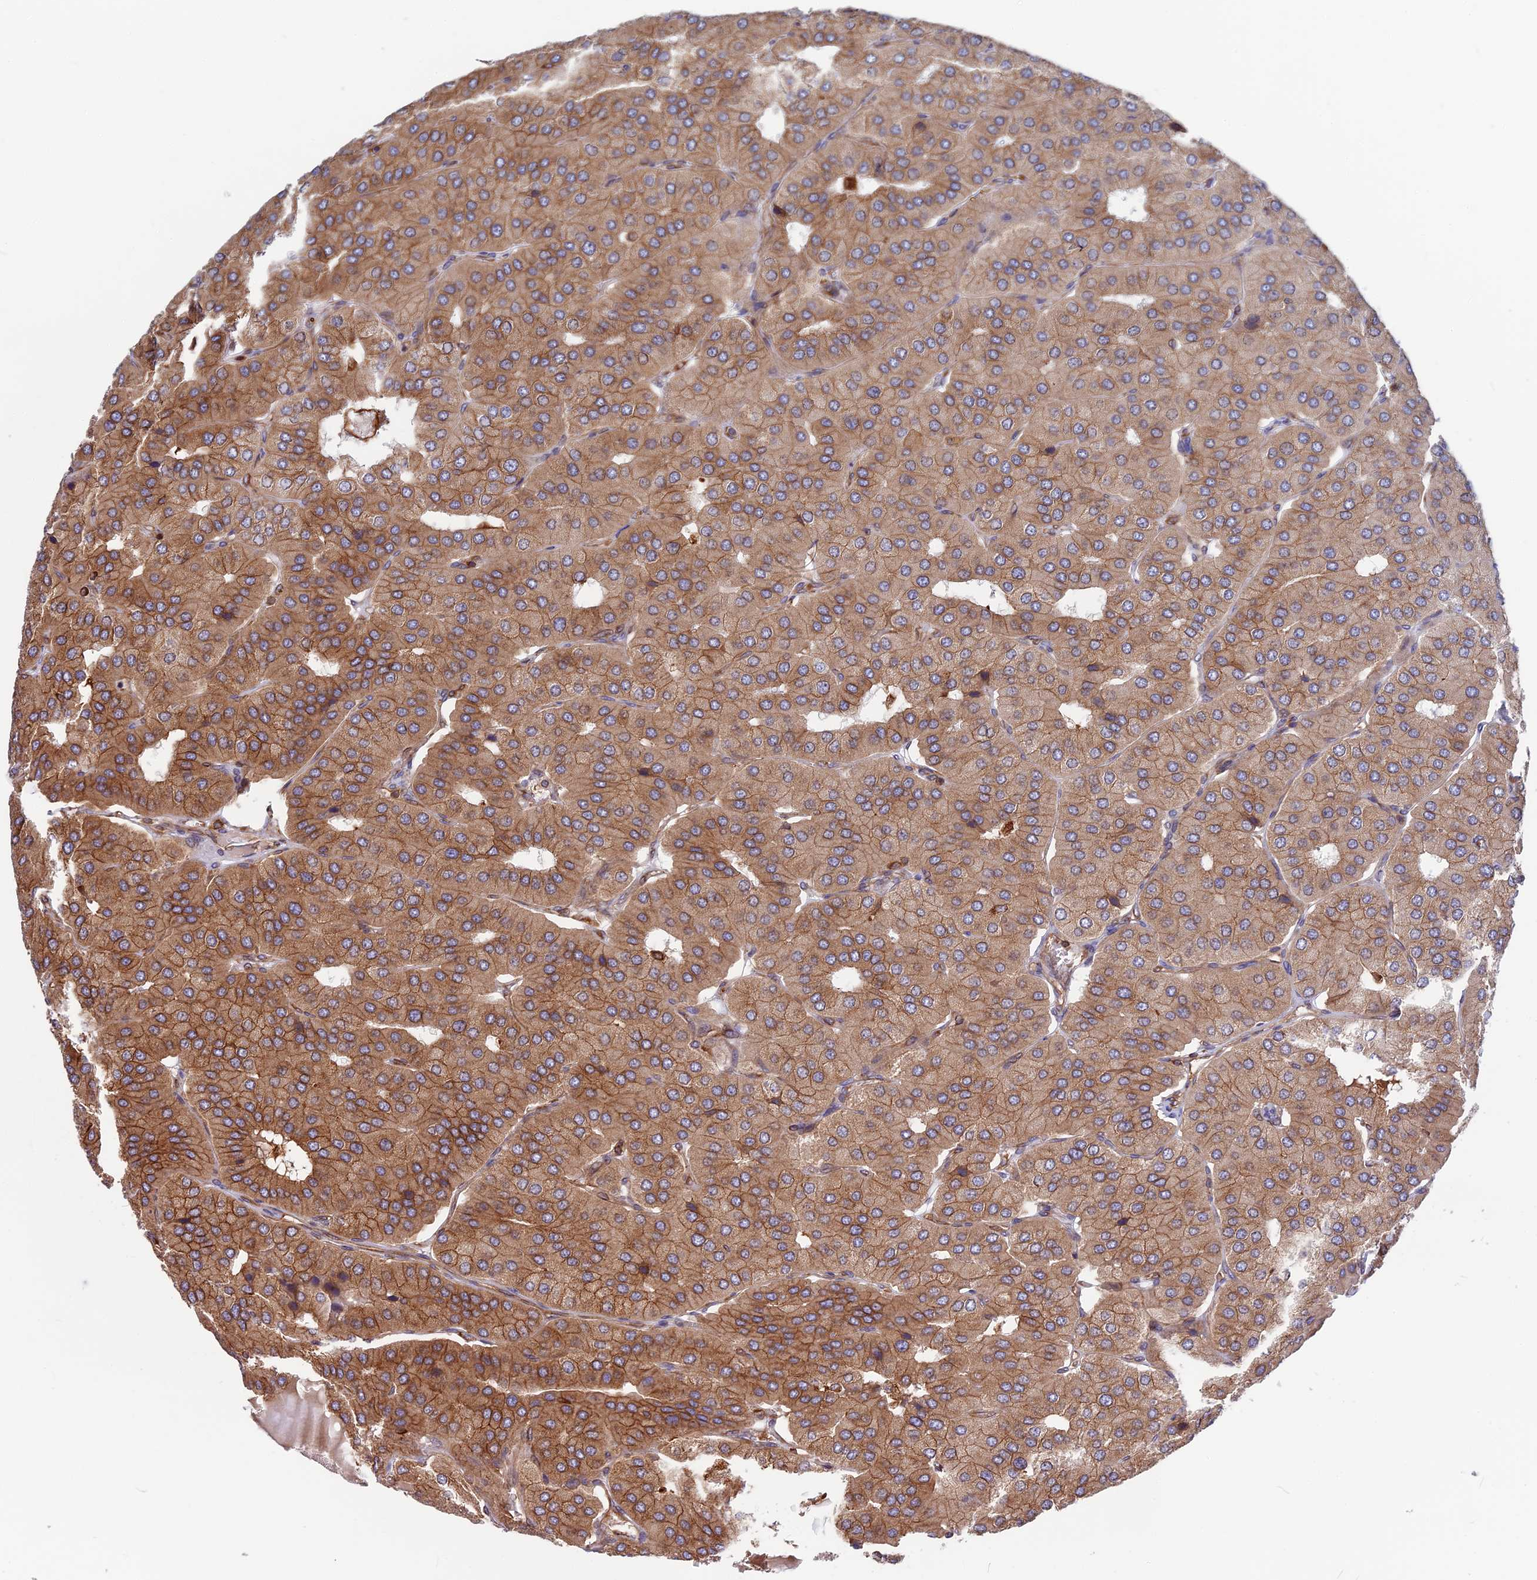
{"staining": {"intensity": "moderate", "quantity": ">75%", "location": "cytoplasmic/membranous"}, "tissue": "parathyroid gland", "cell_type": "Glandular cells", "image_type": "normal", "snomed": [{"axis": "morphology", "description": "Normal tissue, NOS"}, {"axis": "morphology", "description": "Adenoma, NOS"}, {"axis": "topography", "description": "Parathyroid gland"}], "caption": "Immunohistochemical staining of benign human parathyroid gland demonstrates medium levels of moderate cytoplasmic/membranous staining in approximately >75% of glandular cells.", "gene": "WDR1", "patient": {"sex": "female", "age": 86}}